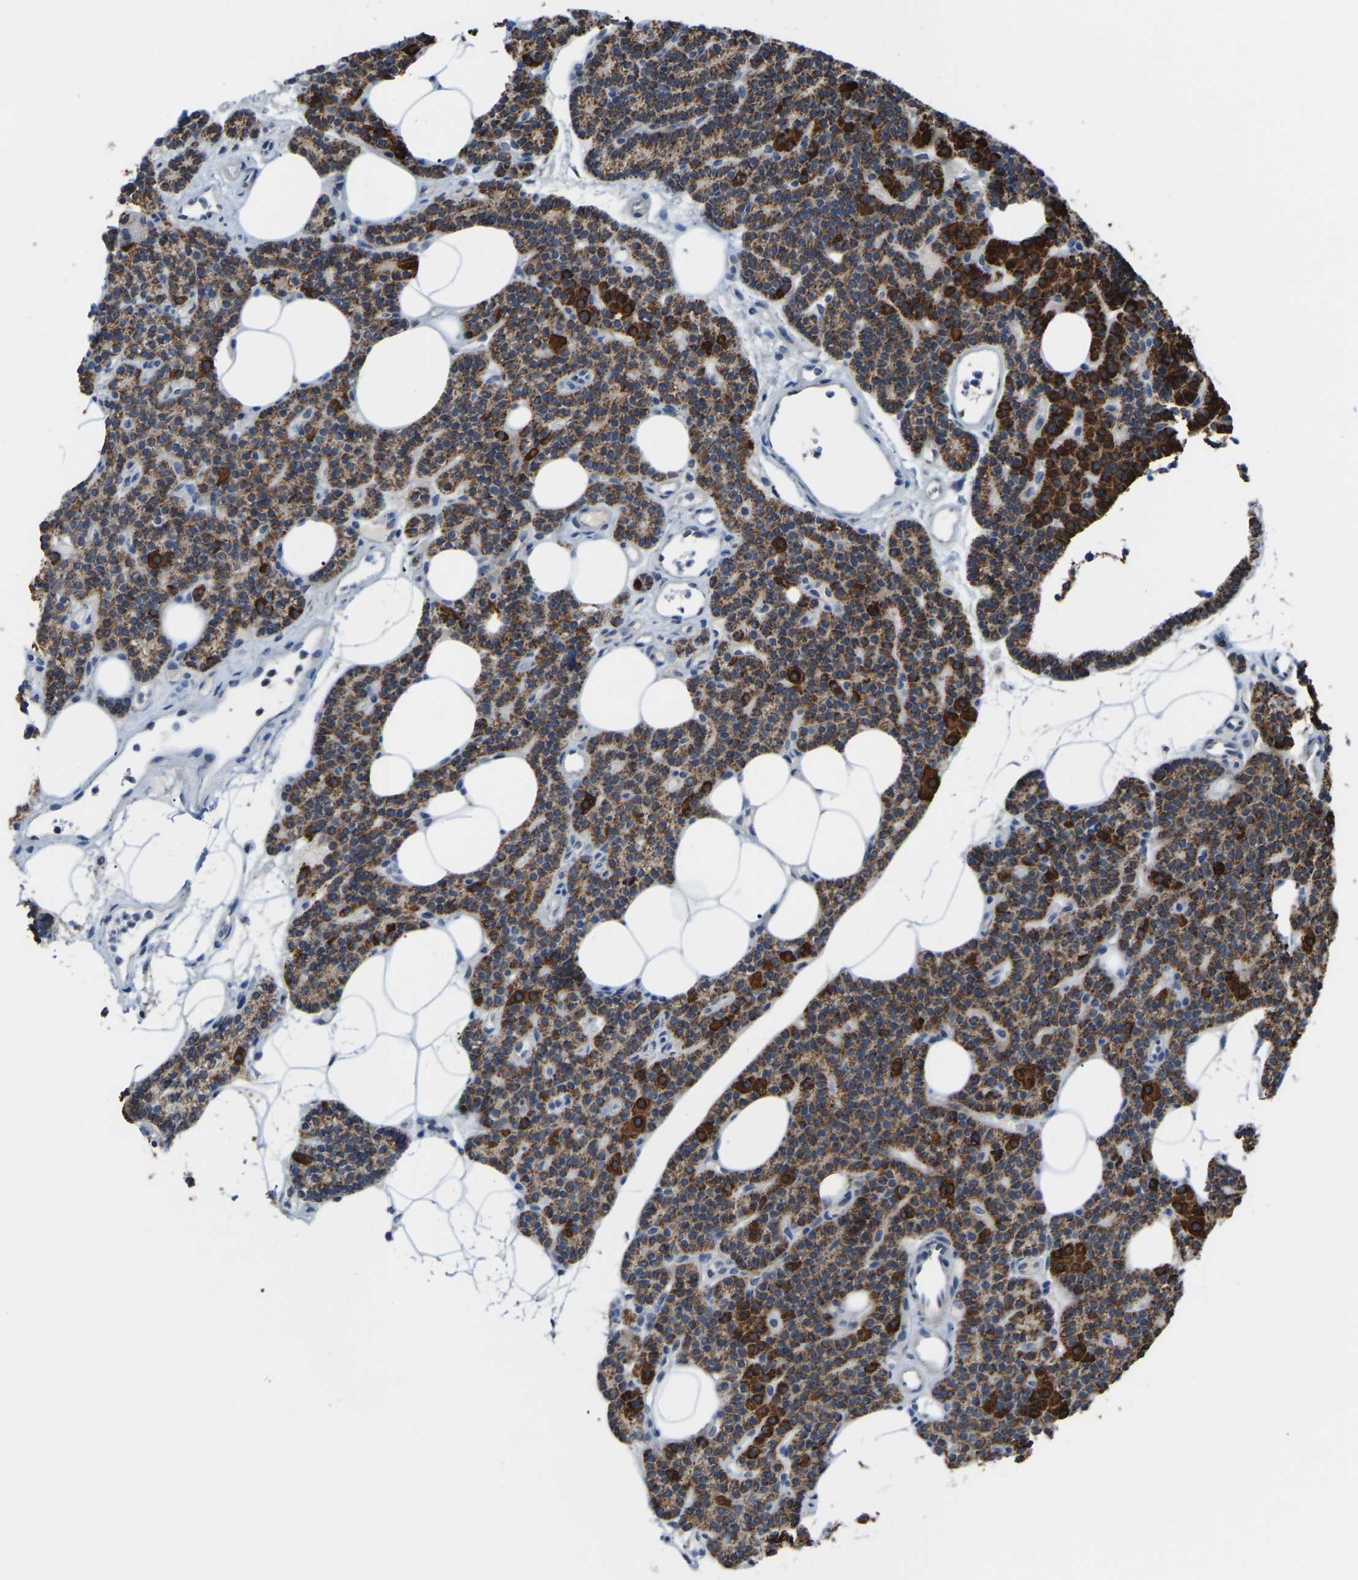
{"staining": {"intensity": "strong", "quantity": ">75%", "location": "cytoplasmic/membranous"}, "tissue": "parathyroid gland", "cell_type": "Glandular cells", "image_type": "normal", "snomed": [{"axis": "morphology", "description": "Normal tissue, NOS"}, {"axis": "morphology", "description": "Adenoma, NOS"}, {"axis": "topography", "description": "Parathyroid gland"}], "caption": "Immunohistochemistry (IHC) of benign human parathyroid gland displays high levels of strong cytoplasmic/membranous expression in about >75% of glandular cells.", "gene": "CANT1", "patient": {"sex": "female", "age": 43}}